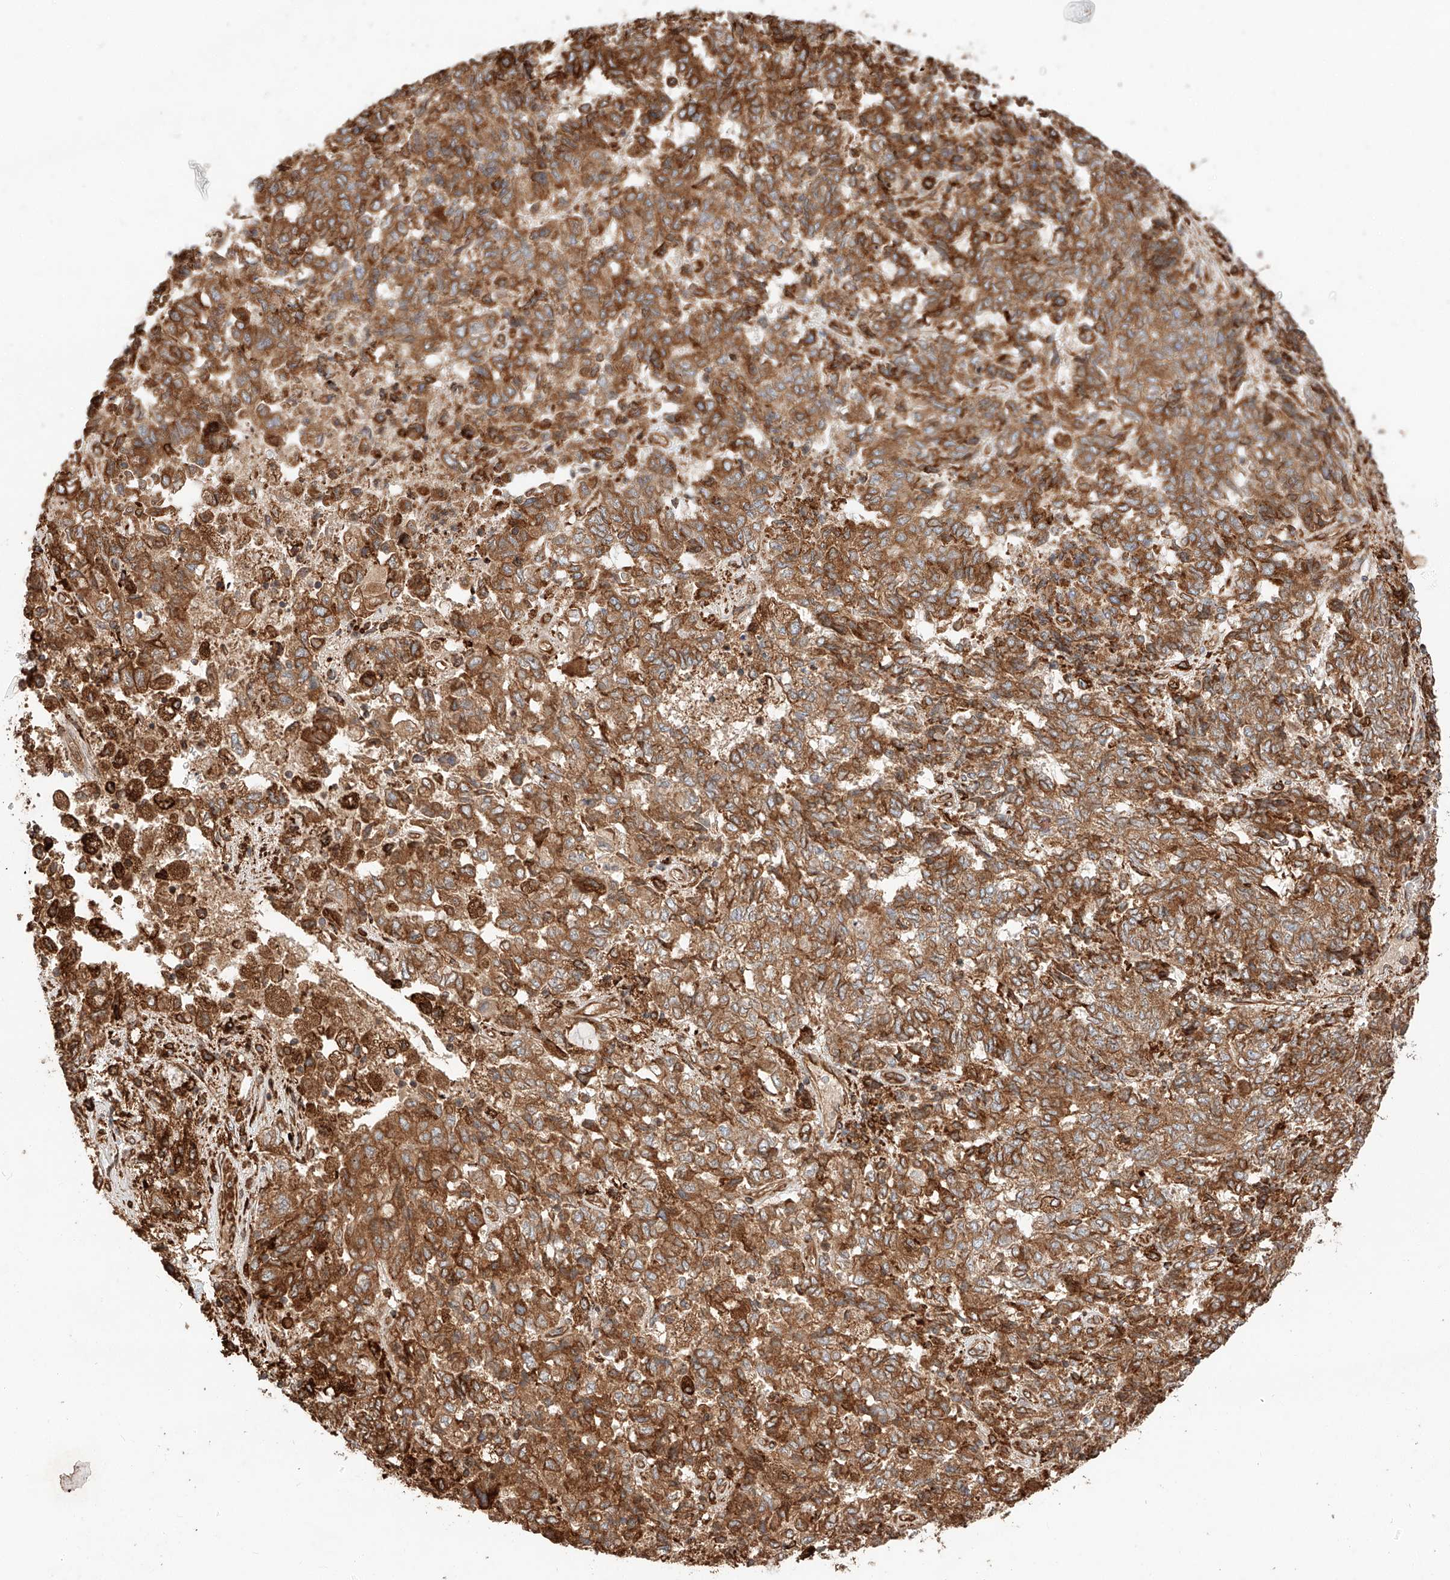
{"staining": {"intensity": "strong", "quantity": ">75%", "location": "cytoplasmic/membranous"}, "tissue": "endometrial cancer", "cell_type": "Tumor cells", "image_type": "cancer", "snomed": [{"axis": "morphology", "description": "Adenocarcinoma, NOS"}, {"axis": "topography", "description": "Endometrium"}], "caption": "High-power microscopy captured an immunohistochemistry (IHC) photomicrograph of endometrial cancer, revealing strong cytoplasmic/membranous staining in approximately >75% of tumor cells.", "gene": "ZNF84", "patient": {"sex": "female", "age": 80}}